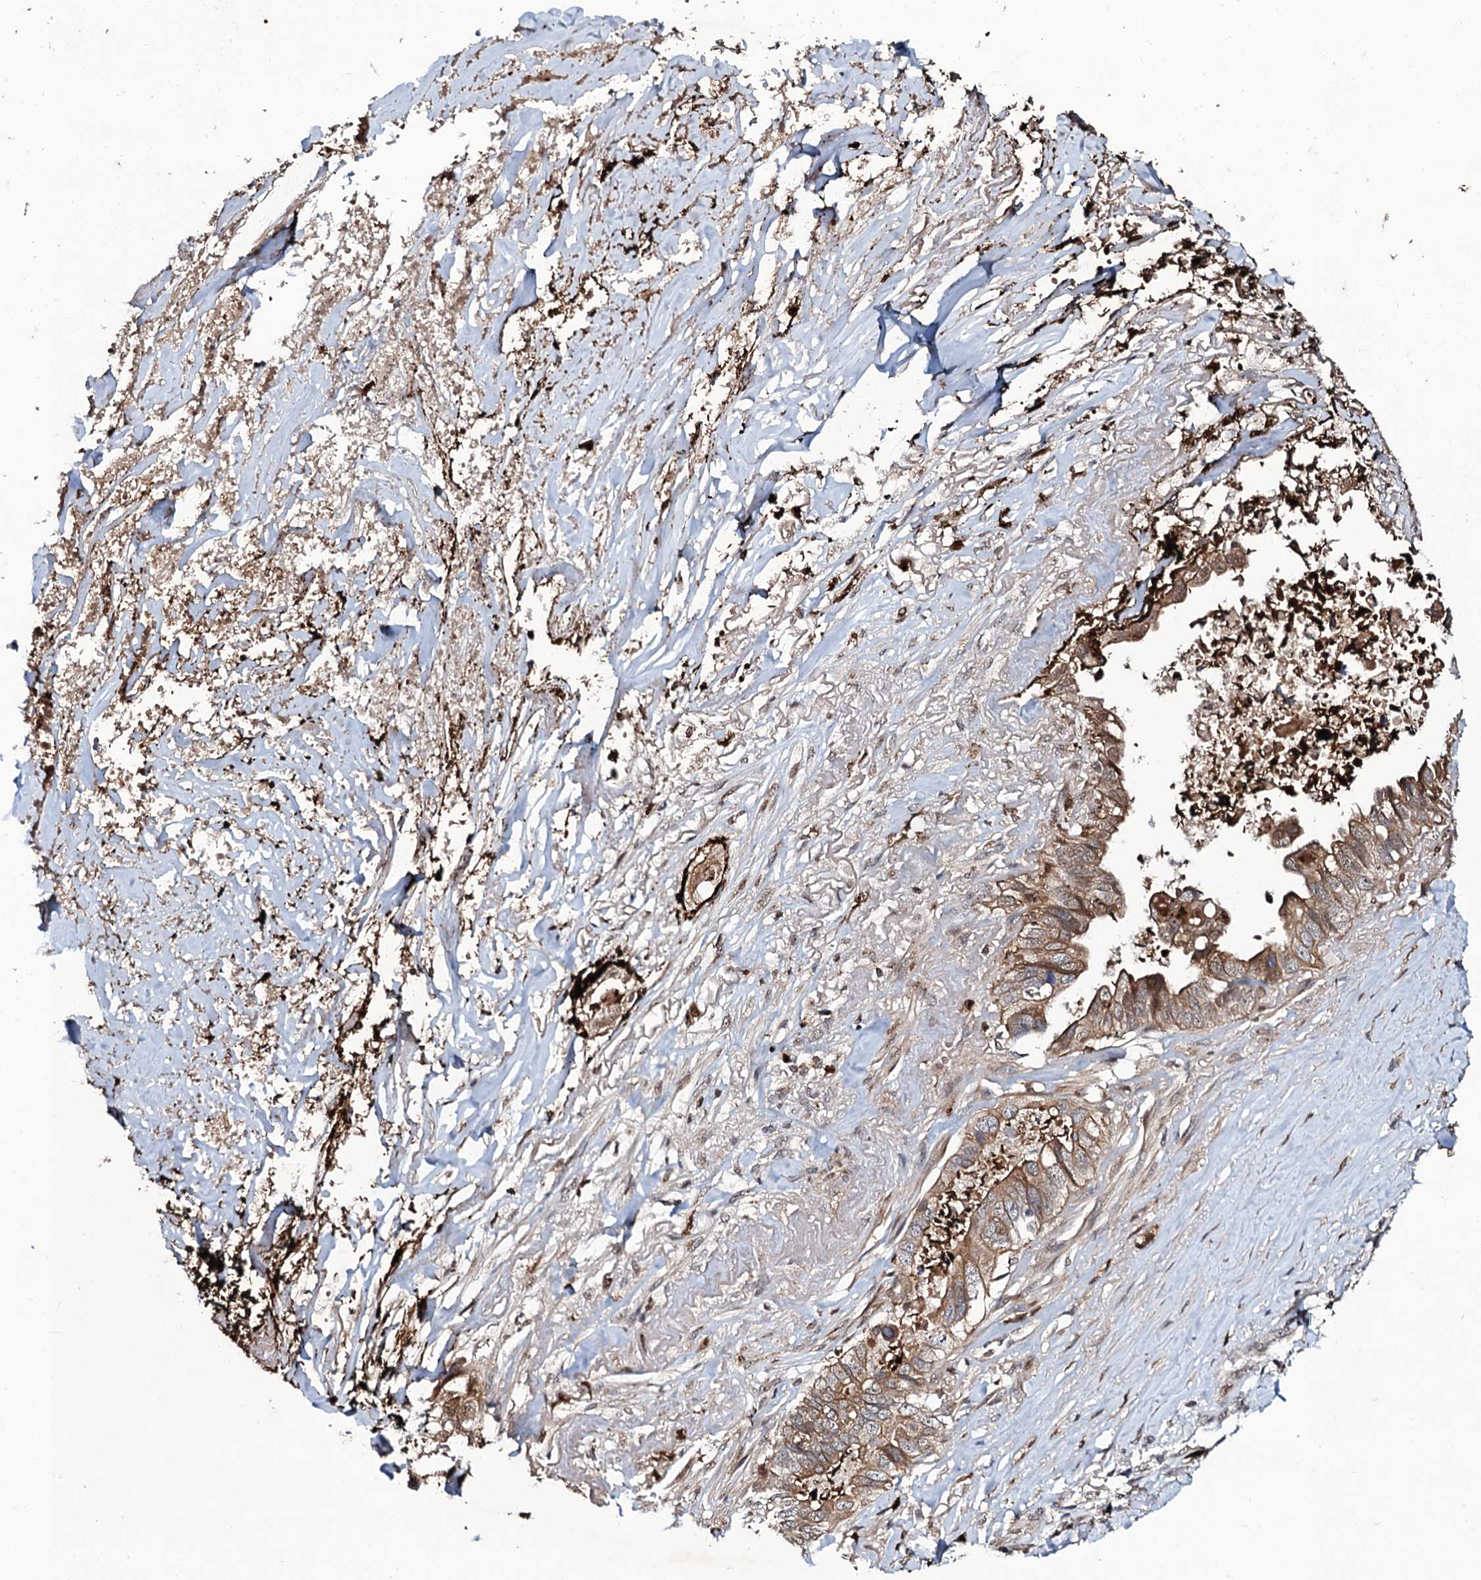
{"staining": {"intensity": "moderate", "quantity": ">75%", "location": "cytoplasmic/membranous"}, "tissue": "liver cancer", "cell_type": "Tumor cells", "image_type": "cancer", "snomed": [{"axis": "morphology", "description": "Cholangiocarcinoma"}, {"axis": "topography", "description": "Liver"}], "caption": "High-magnification brightfield microscopy of liver cancer (cholangiocarcinoma) stained with DAB (3,3'-diaminobenzidine) (brown) and counterstained with hematoxylin (blue). tumor cells exhibit moderate cytoplasmic/membranous positivity is identified in about>75% of cells. The staining was performed using DAB to visualize the protein expression in brown, while the nuclei were stained in blue with hematoxylin (Magnification: 20x).", "gene": "COG6", "patient": {"sex": "female", "age": 79}}